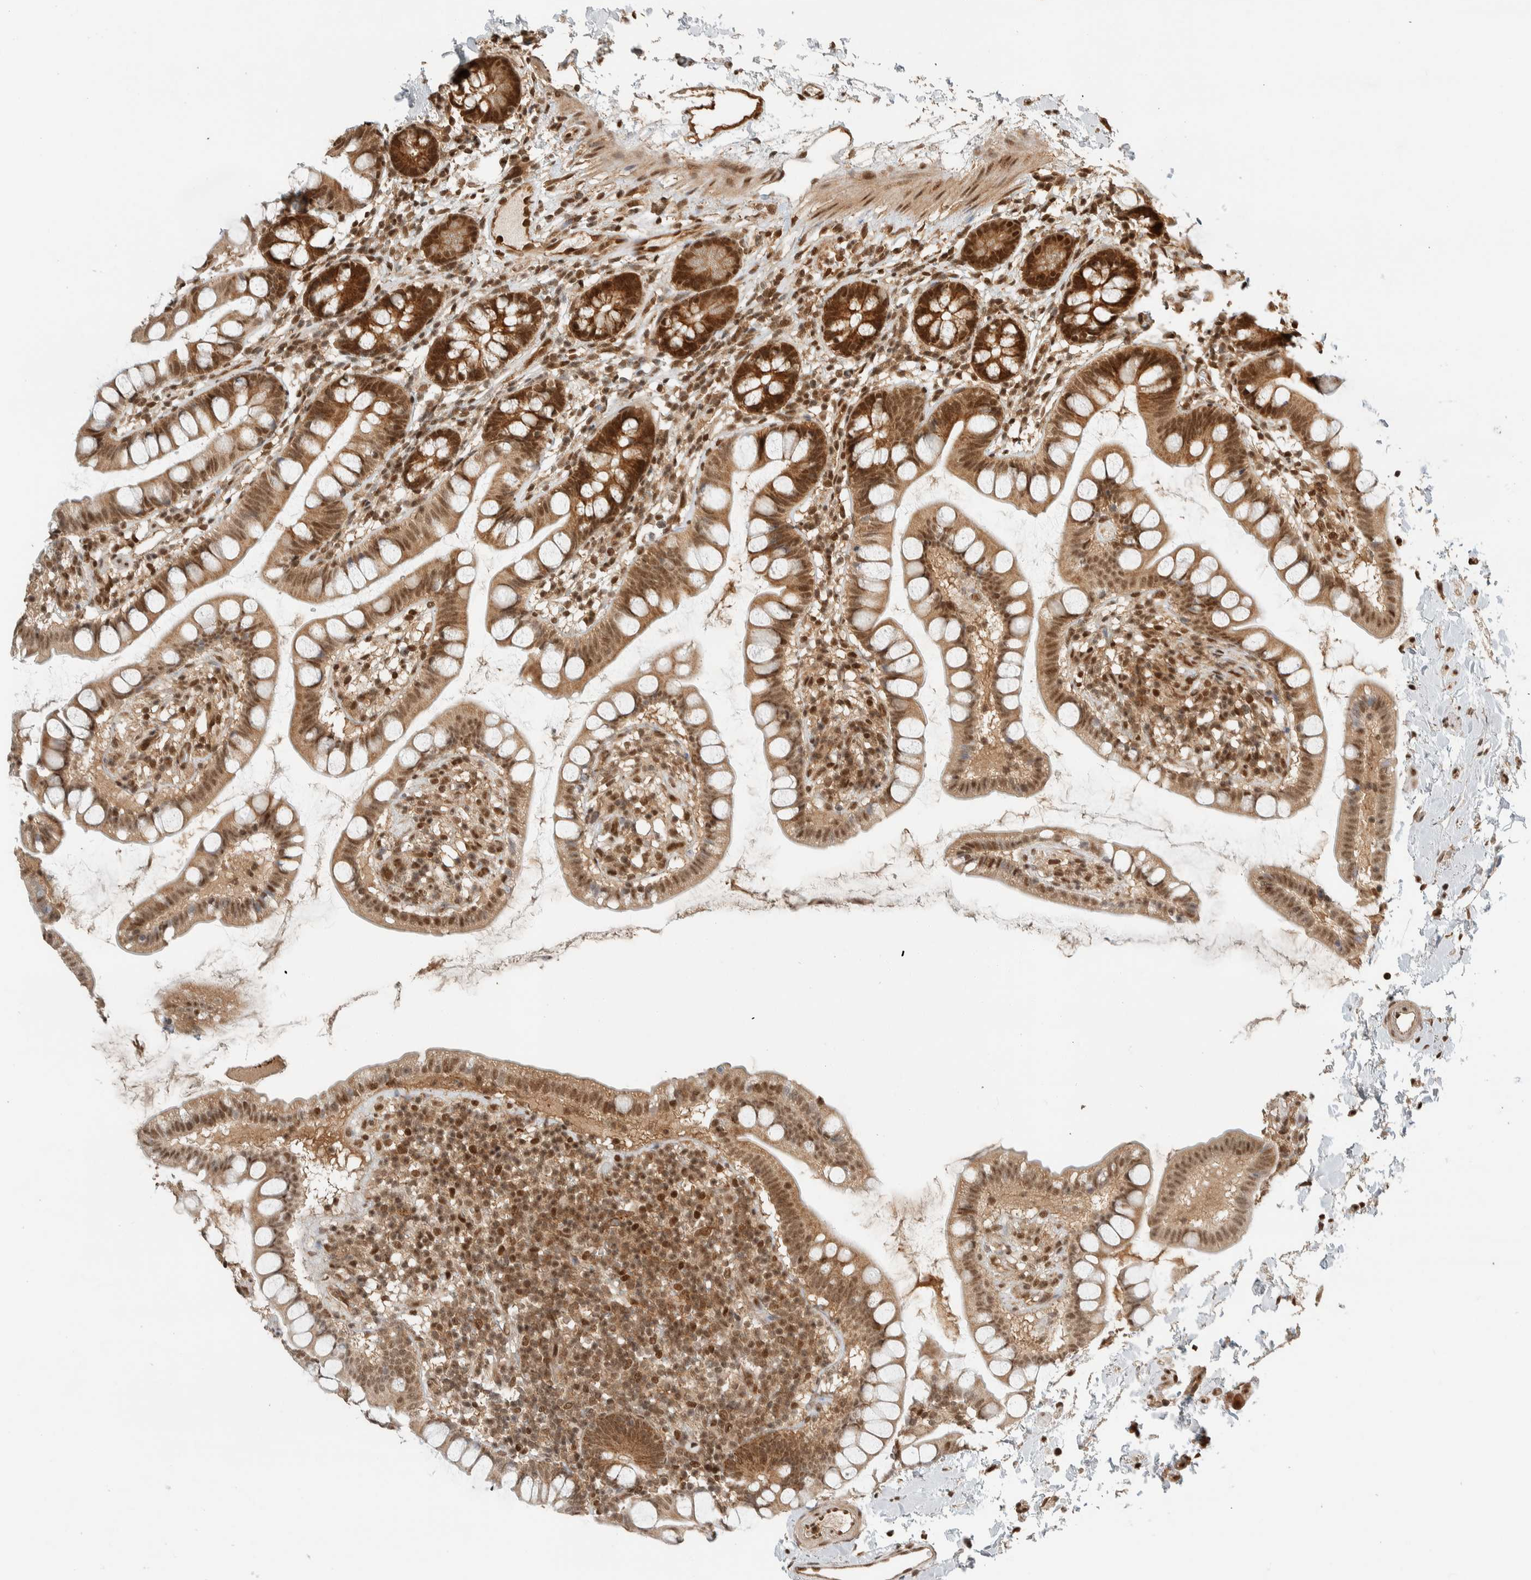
{"staining": {"intensity": "strong", "quantity": ">75%", "location": "cytoplasmic/membranous,nuclear"}, "tissue": "small intestine", "cell_type": "Glandular cells", "image_type": "normal", "snomed": [{"axis": "morphology", "description": "Normal tissue, NOS"}, {"axis": "topography", "description": "Small intestine"}], "caption": "Protein staining by immunohistochemistry (IHC) reveals strong cytoplasmic/membranous,nuclear staining in approximately >75% of glandular cells in benign small intestine.", "gene": "ZBTB2", "patient": {"sex": "female", "age": 84}}